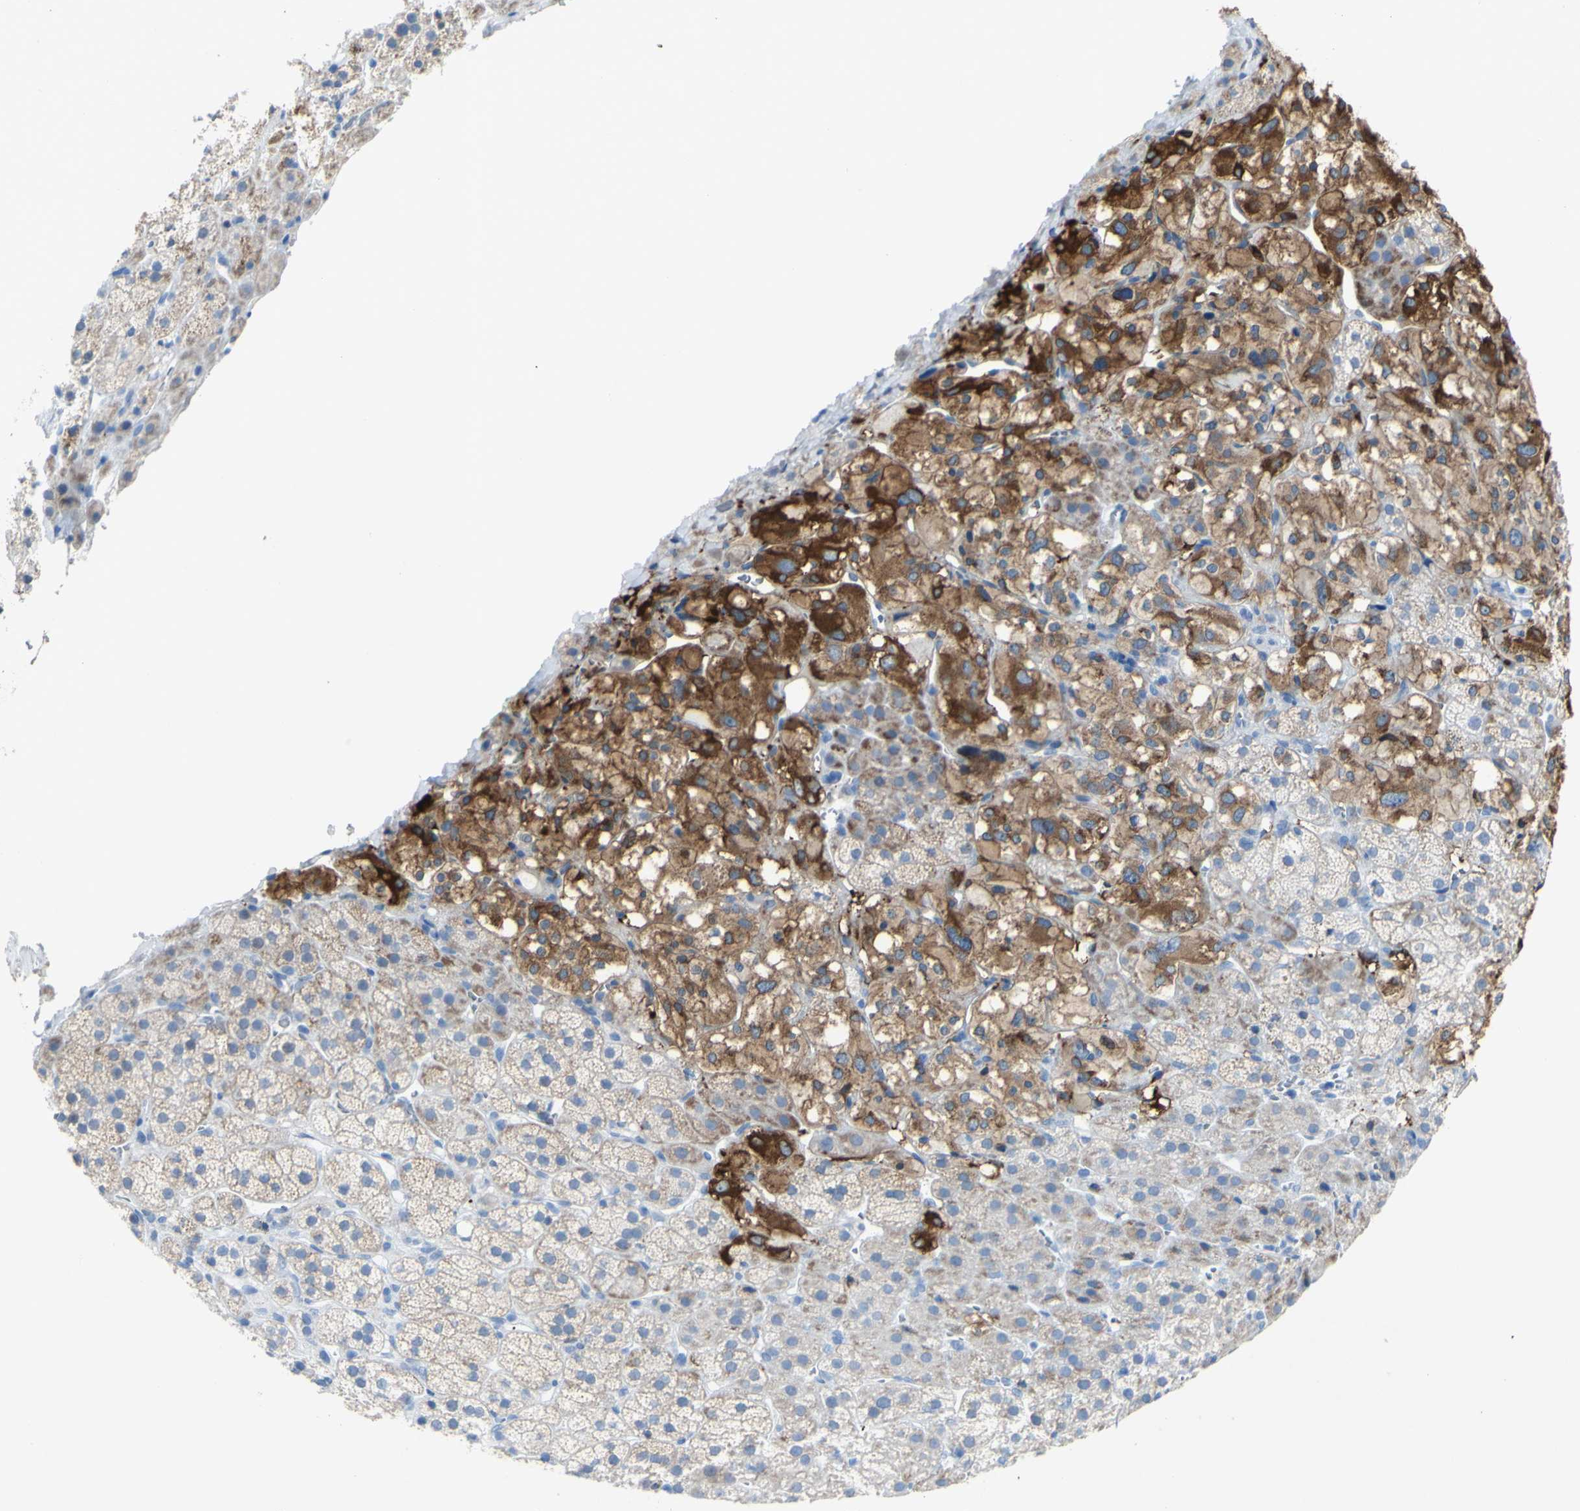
{"staining": {"intensity": "moderate", "quantity": "25%-75%", "location": "cytoplasmic/membranous"}, "tissue": "adrenal gland", "cell_type": "Glandular cells", "image_type": "normal", "snomed": [{"axis": "morphology", "description": "Normal tissue, NOS"}, {"axis": "topography", "description": "Adrenal gland"}], "caption": "Protein positivity by immunohistochemistry shows moderate cytoplasmic/membranous staining in about 25%-75% of glandular cells in unremarkable adrenal gland. Nuclei are stained in blue.", "gene": "DSC2", "patient": {"sex": "male", "age": 56}}